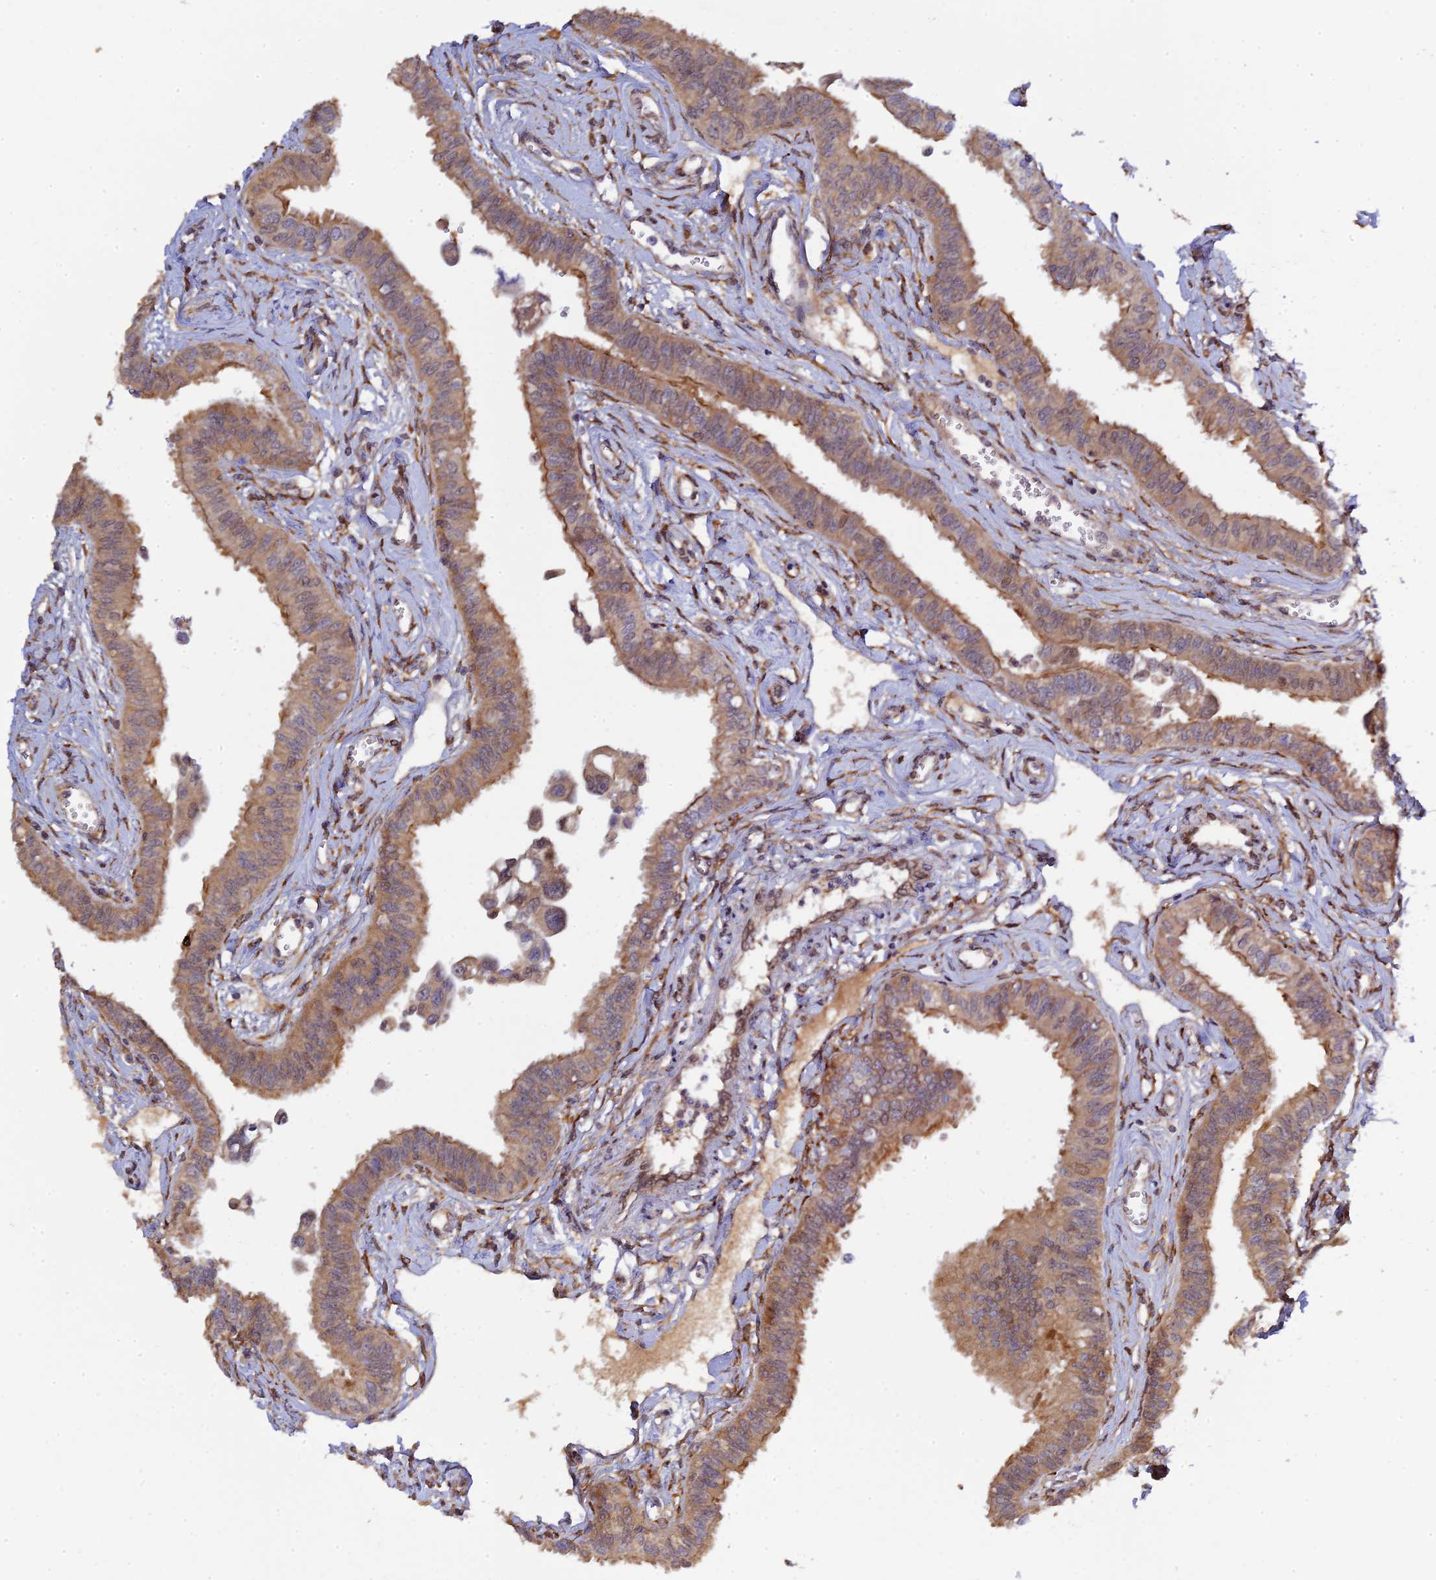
{"staining": {"intensity": "moderate", "quantity": "25%-75%", "location": "cytoplasmic/membranous"}, "tissue": "fallopian tube", "cell_type": "Glandular cells", "image_type": "normal", "snomed": [{"axis": "morphology", "description": "Normal tissue, NOS"}, {"axis": "morphology", "description": "Carcinoma, NOS"}, {"axis": "topography", "description": "Fallopian tube"}, {"axis": "topography", "description": "Ovary"}], "caption": "Approximately 25%-75% of glandular cells in normal fallopian tube exhibit moderate cytoplasmic/membranous protein positivity as visualized by brown immunohistochemical staining.", "gene": "P3H3", "patient": {"sex": "female", "age": 59}}